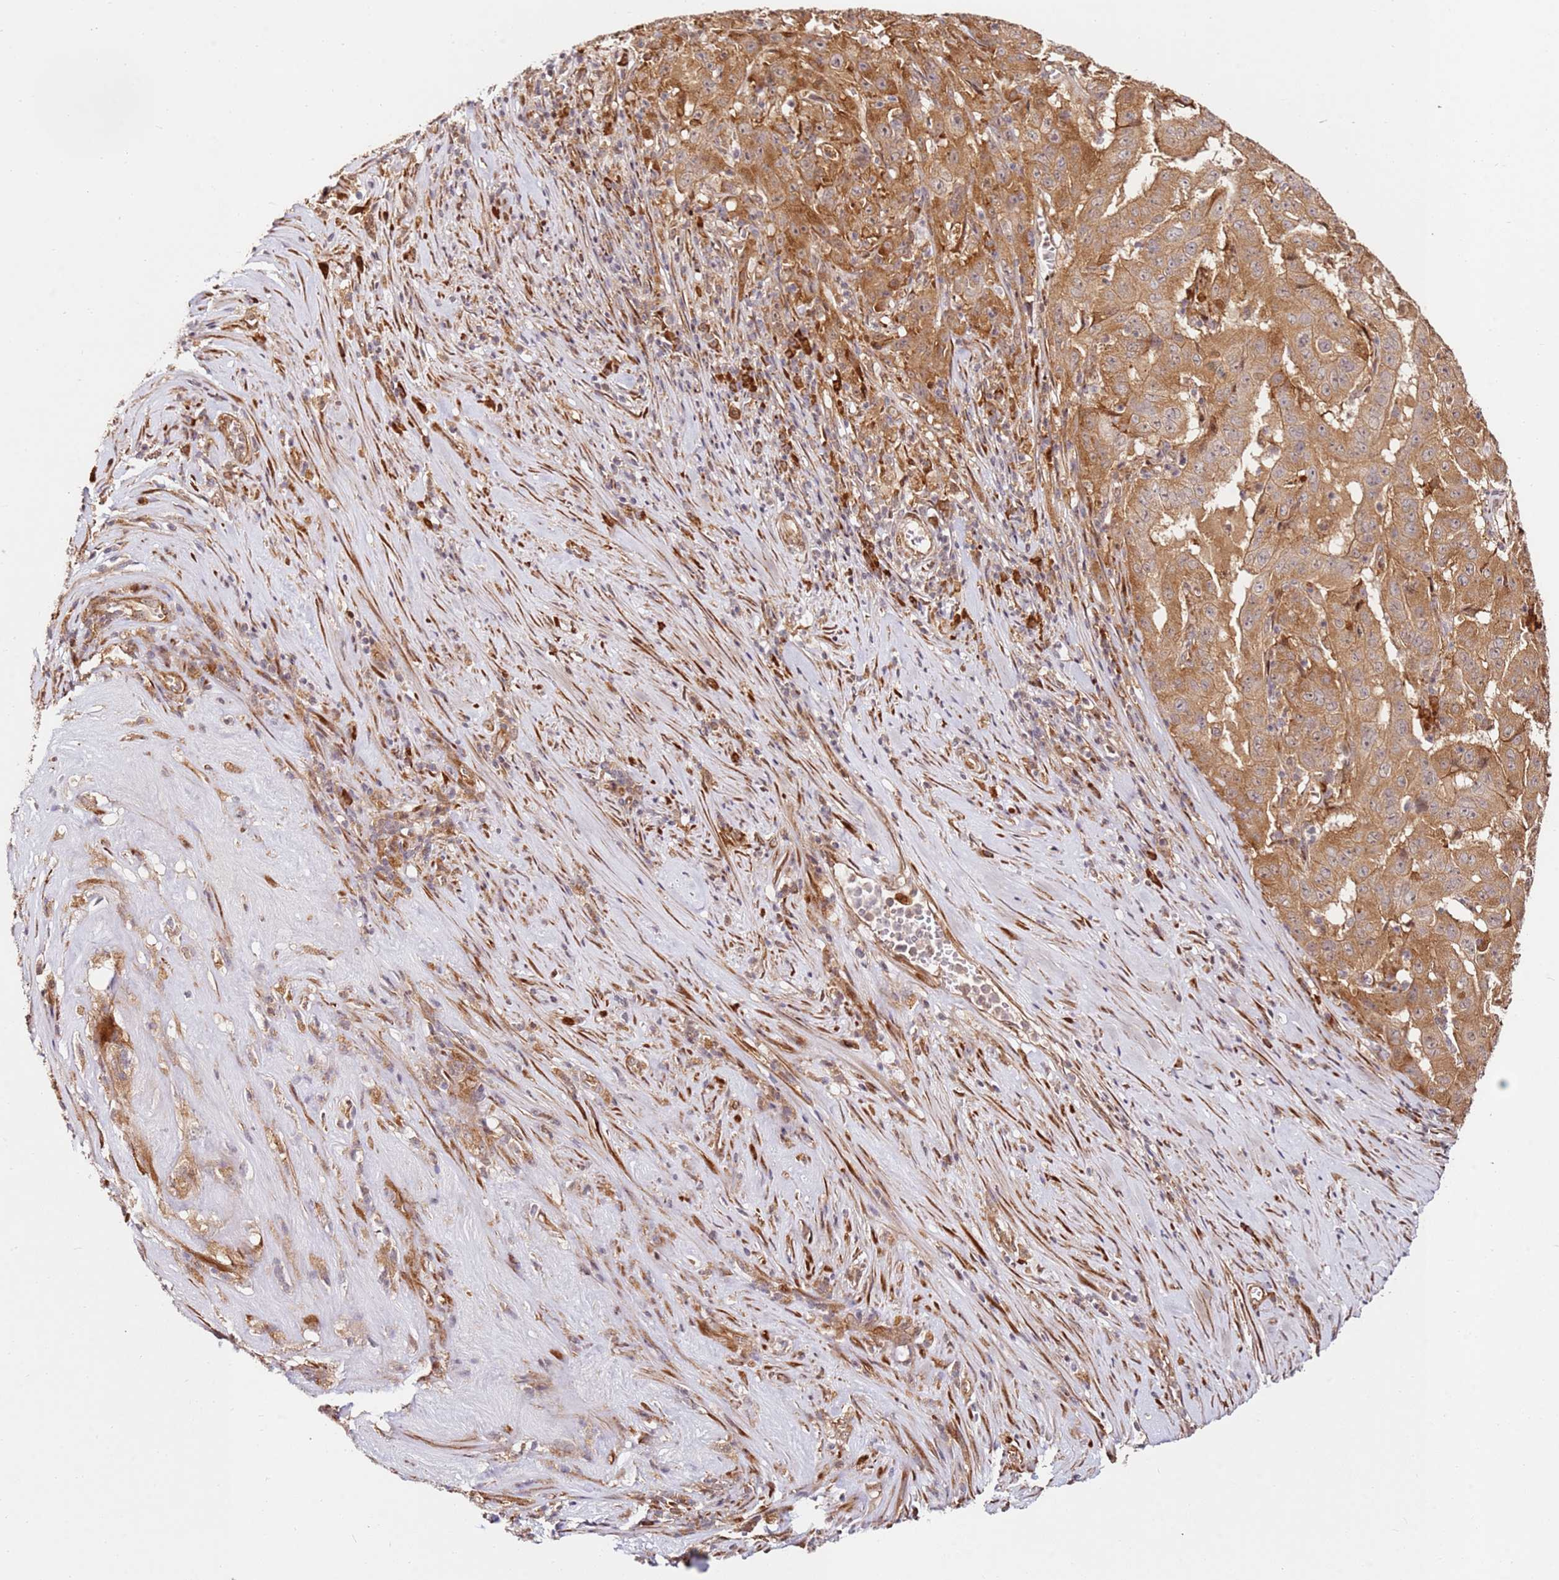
{"staining": {"intensity": "moderate", "quantity": ">75%", "location": "cytoplasmic/membranous"}, "tissue": "pancreatic cancer", "cell_type": "Tumor cells", "image_type": "cancer", "snomed": [{"axis": "morphology", "description": "Adenocarcinoma, NOS"}, {"axis": "topography", "description": "Pancreas"}], "caption": "About >75% of tumor cells in human pancreatic adenocarcinoma exhibit moderate cytoplasmic/membranous protein staining as visualized by brown immunohistochemical staining.", "gene": "RPS3A", "patient": {"sex": "male", "age": 63}}